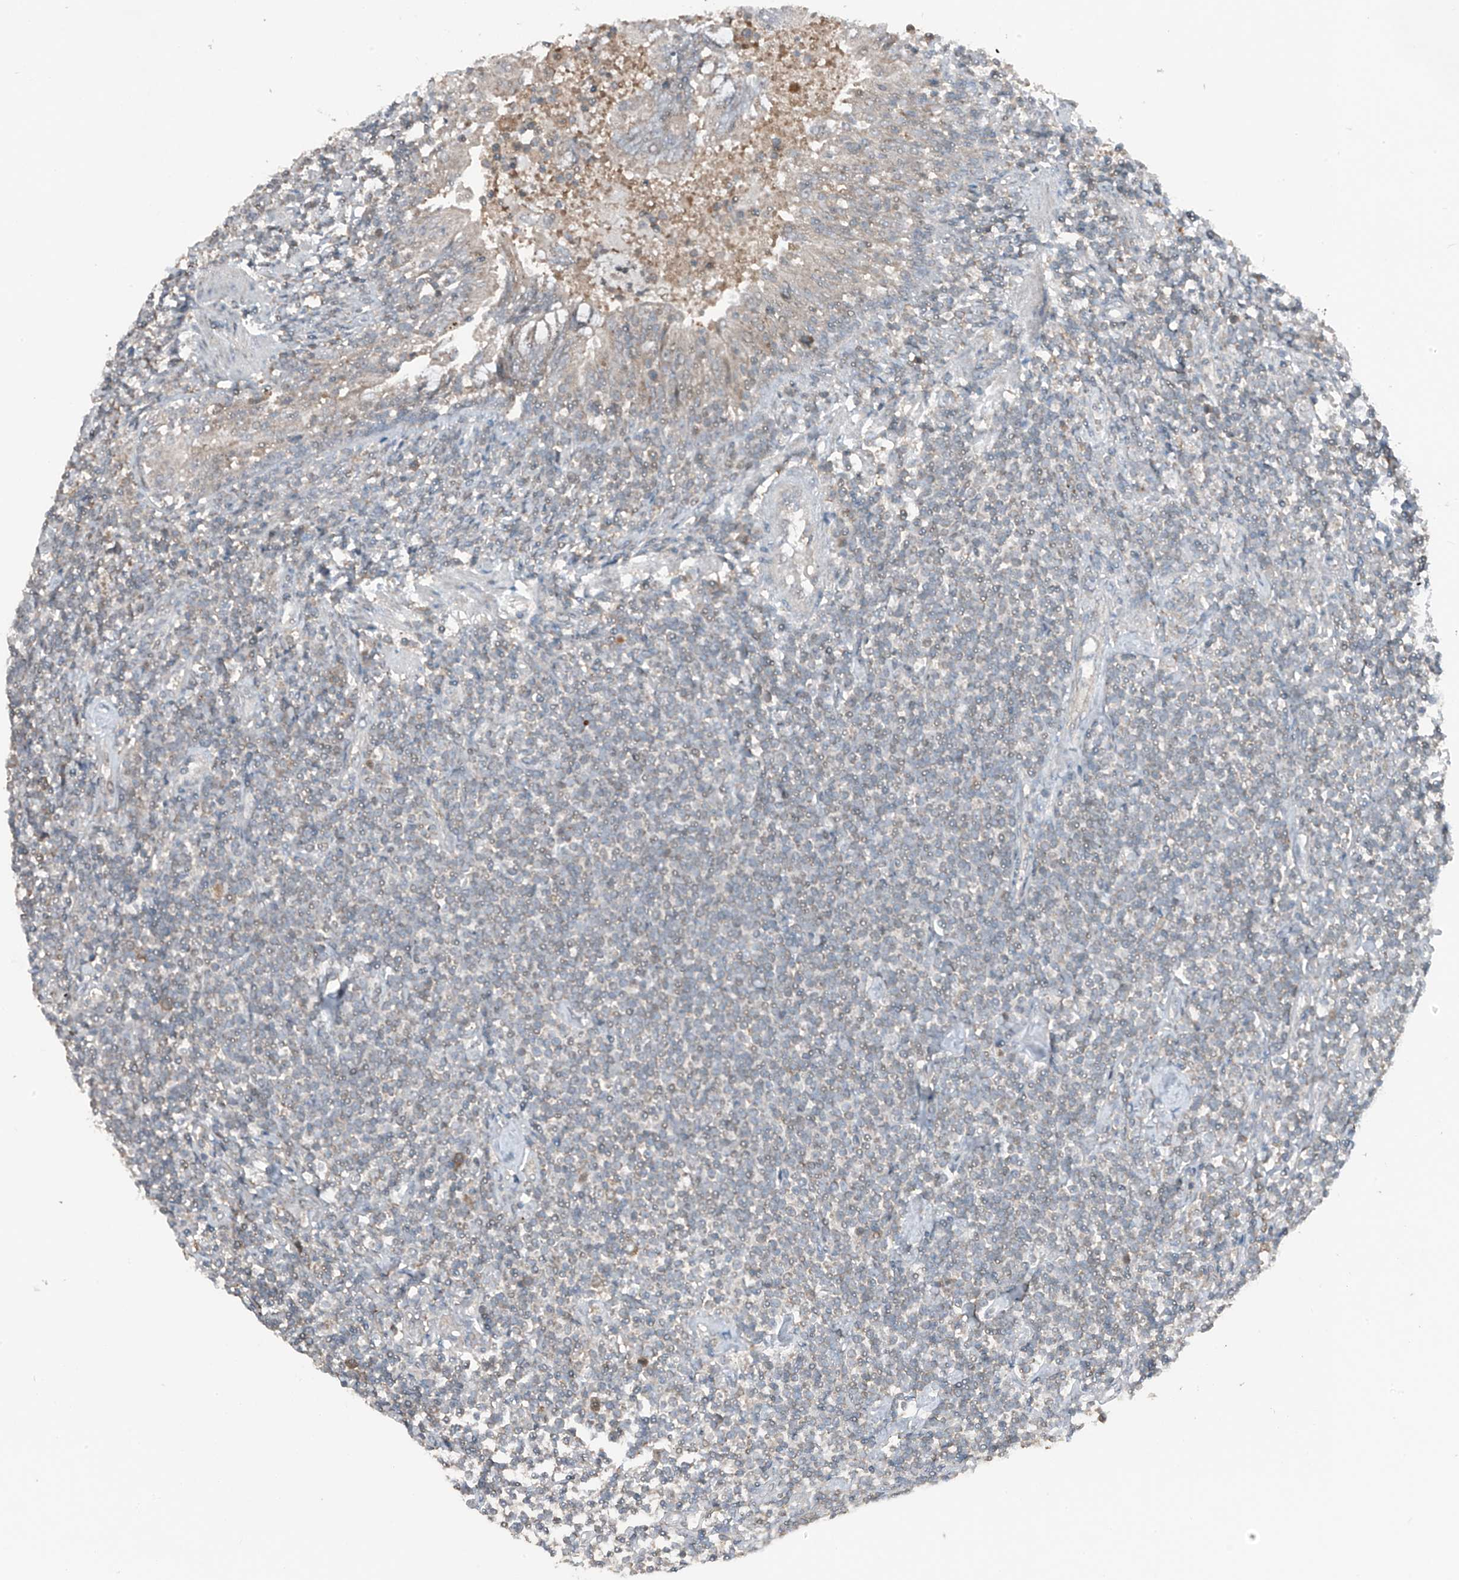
{"staining": {"intensity": "moderate", "quantity": "<25%", "location": "cytoplasmic/membranous"}, "tissue": "lymphoma", "cell_type": "Tumor cells", "image_type": "cancer", "snomed": [{"axis": "morphology", "description": "Malignant lymphoma, non-Hodgkin's type, Low grade"}, {"axis": "topography", "description": "Lung"}], "caption": "Low-grade malignant lymphoma, non-Hodgkin's type tissue displays moderate cytoplasmic/membranous positivity in approximately <25% of tumor cells (DAB (3,3'-diaminobenzidine) = brown stain, brightfield microscopy at high magnification).", "gene": "TXNDC9", "patient": {"sex": "female", "age": 71}}